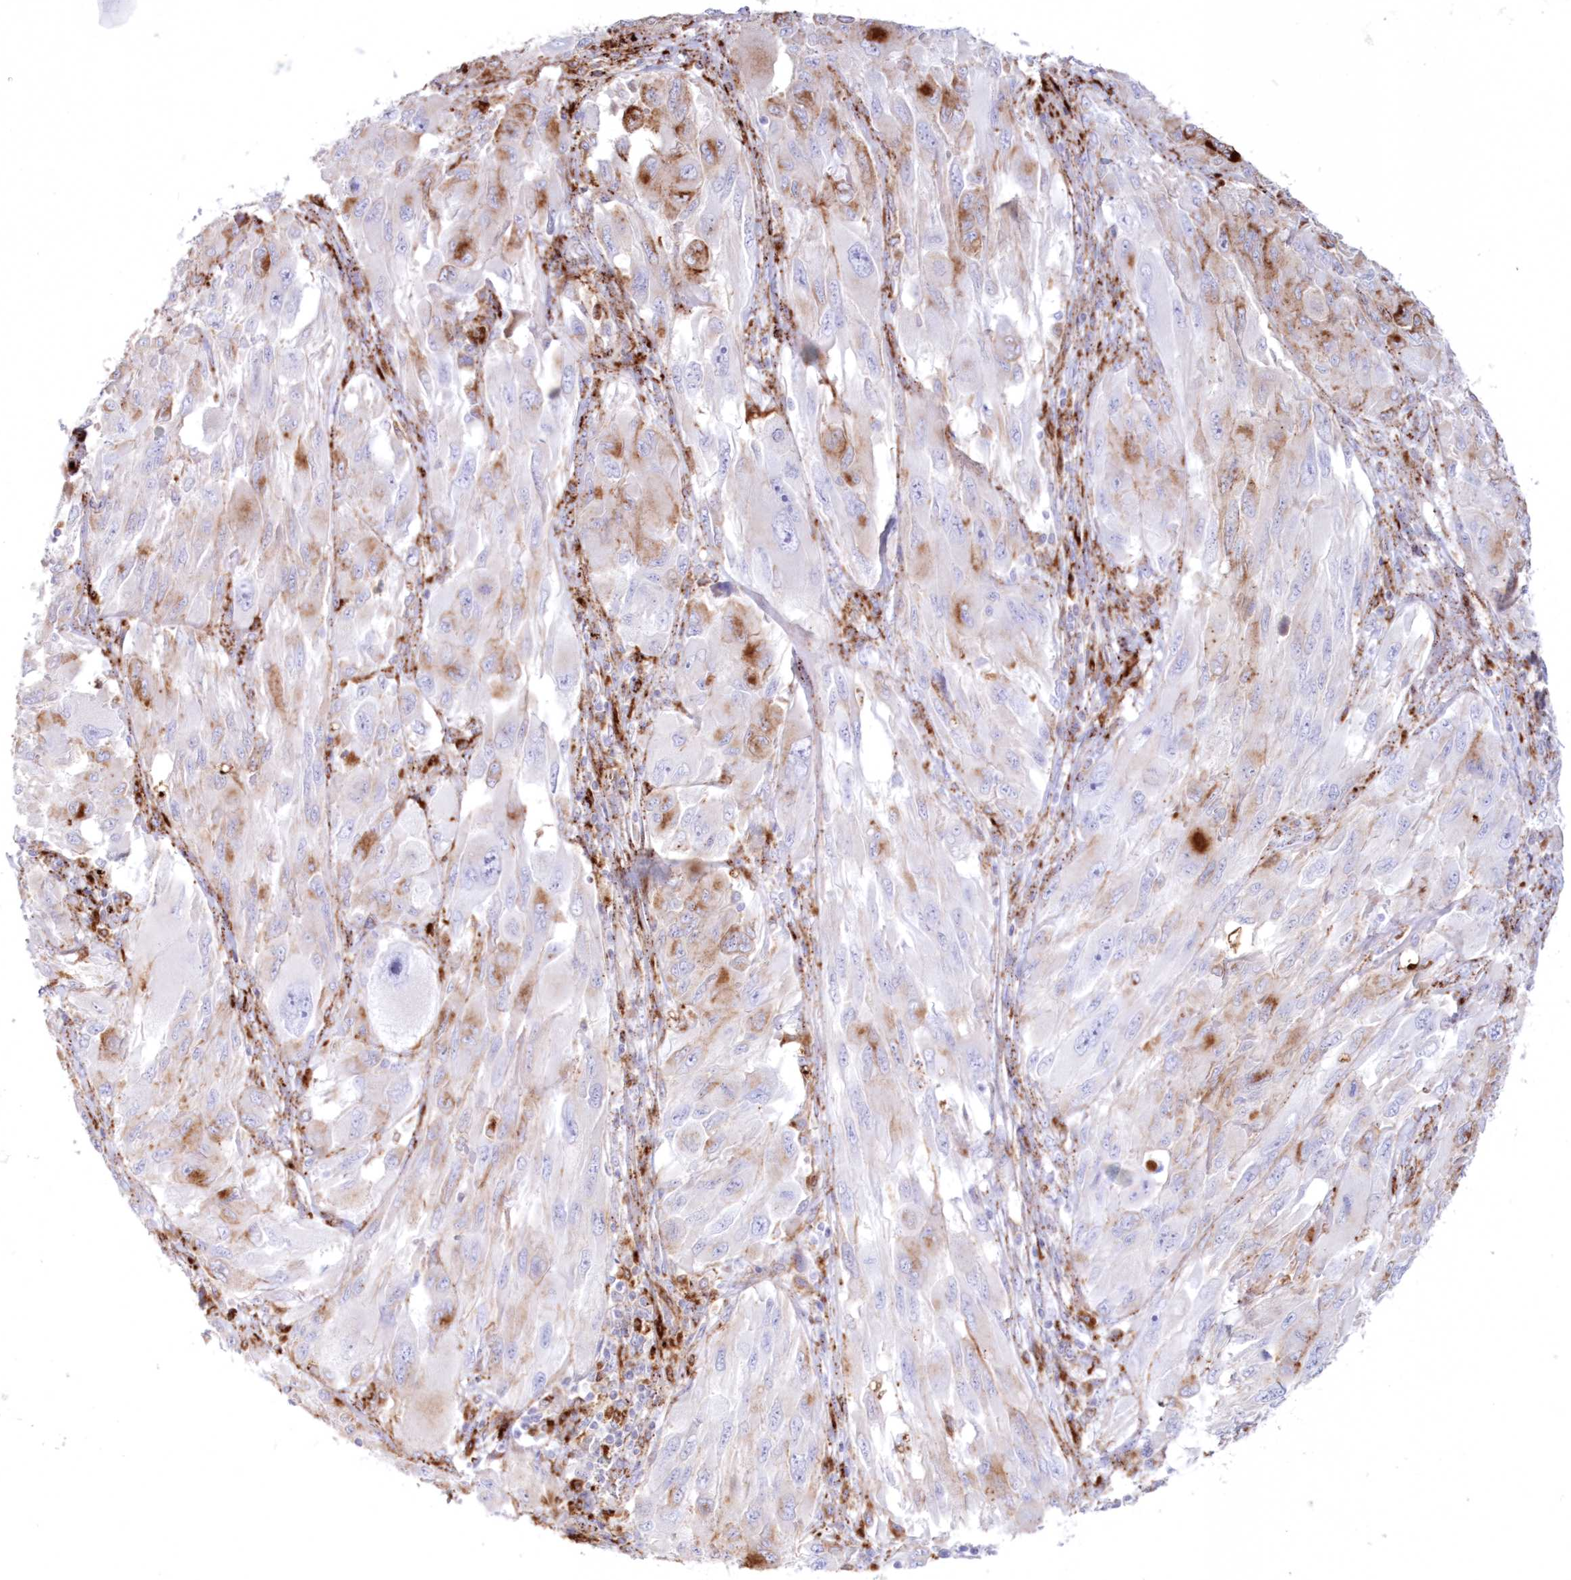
{"staining": {"intensity": "moderate", "quantity": "25%-75%", "location": "cytoplasmic/membranous"}, "tissue": "melanoma", "cell_type": "Tumor cells", "image_type": "cancer", "snomed": [{"axis": "morphology", "description": "Malignant melanoma, NOS"}, {"axis": "topography", "description": "Skin"}], "caption": "Immunohistochemistry (IHC) histopathology image of human melanoma stained for a protein (brown), which shows medium levels of moderate cytoplasmic/membranous staining in about 25%-75% of tumor cells.", "gene": "TPP1", "patient": {"sex": "female", "age": 91}}